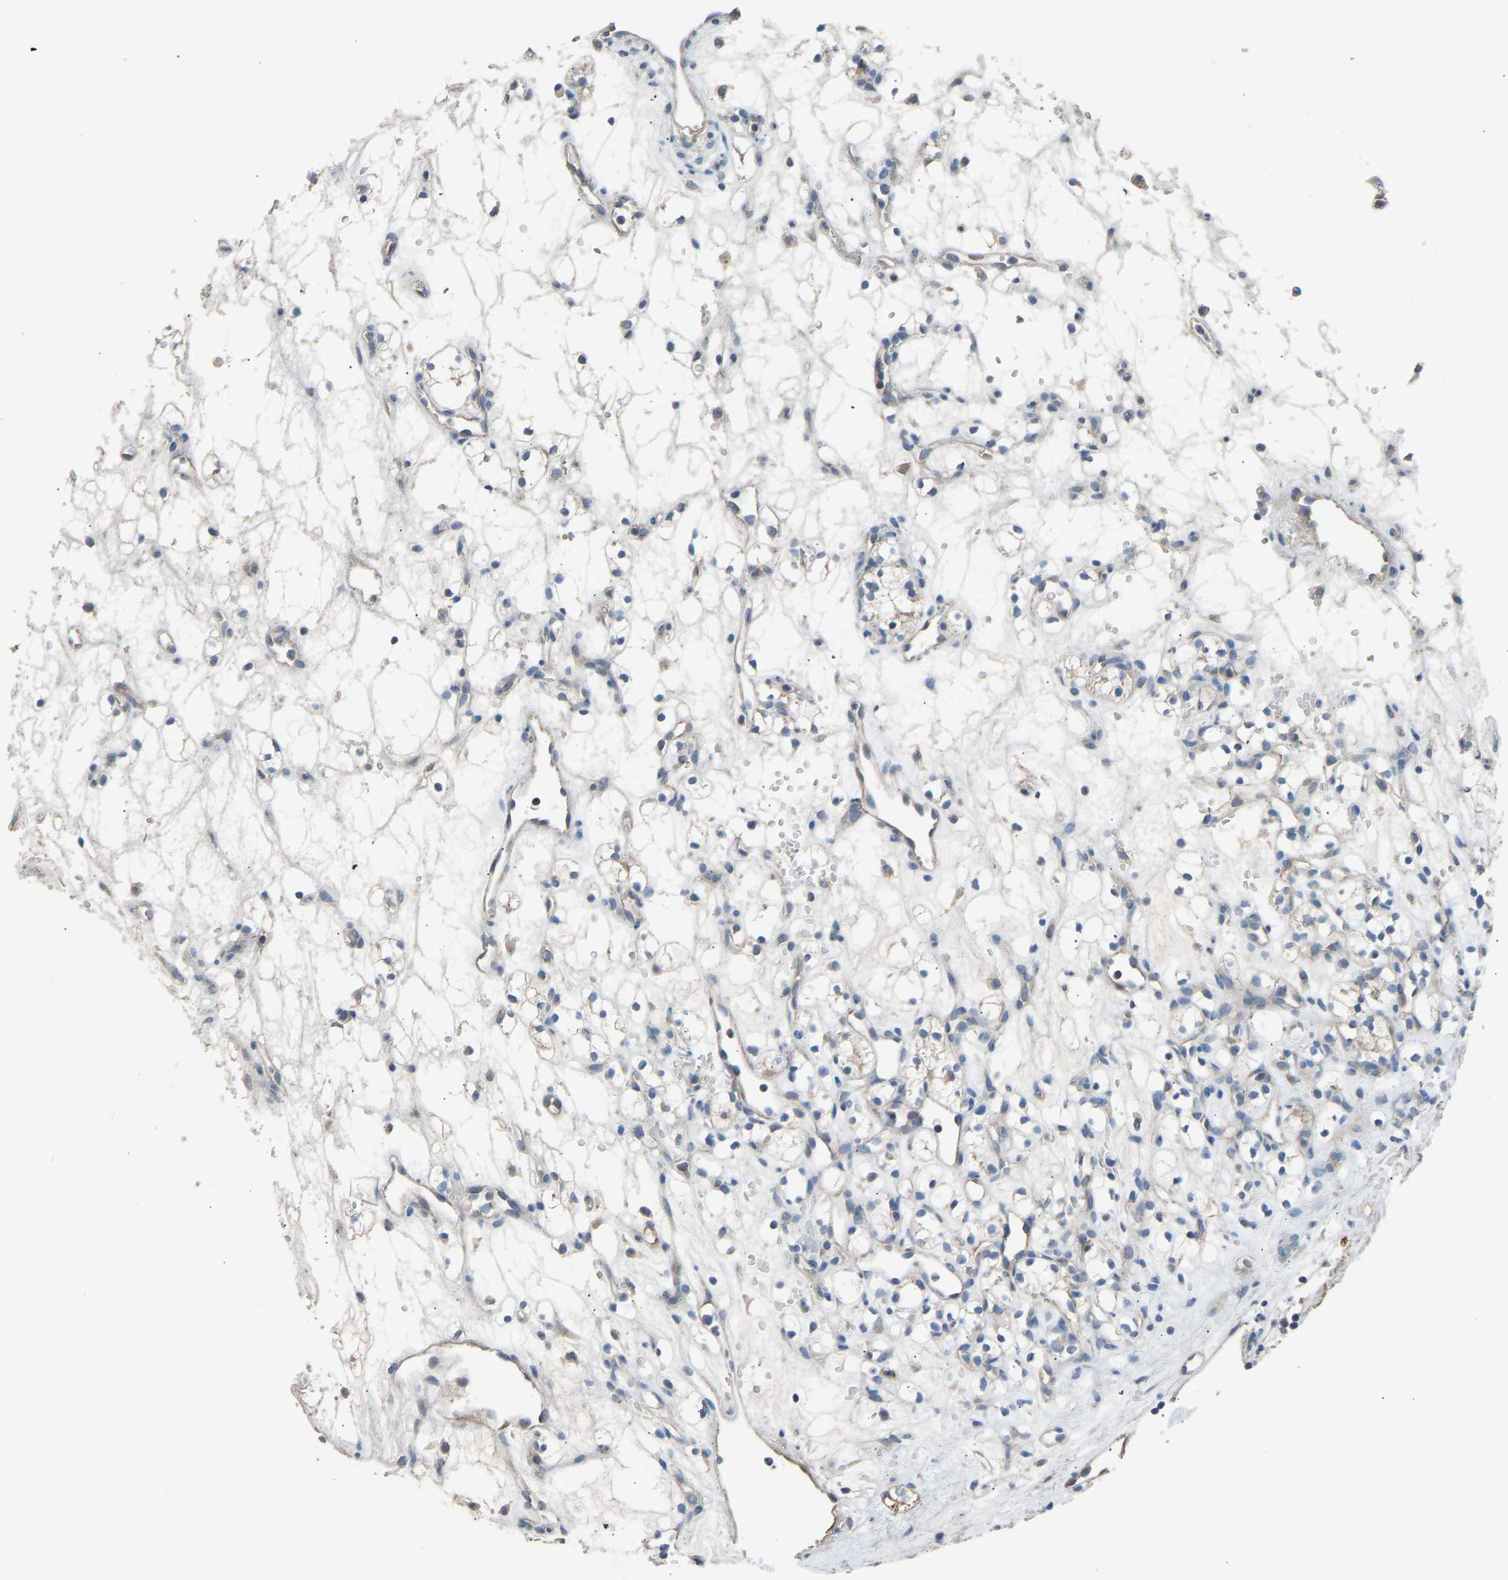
{"staining": {"intensity": "negative", "quantity": "none", "location": "none"}, "tissue": "renal cancer", "cell_type": "Tumor cells", "image_type": "cancer", "snomed": [{"axis": "morphology", "description": "Adenocarcinoma, NOS"}, {"axis": "topography", "description": "Kidney"}], "caption": "Immunohistochemical staining of human adenocarcinoma (renal) displays no significant positivity in tumor cells.", "gene": "TGFBR3", "patient": {"sex": "female", "age": 60}}